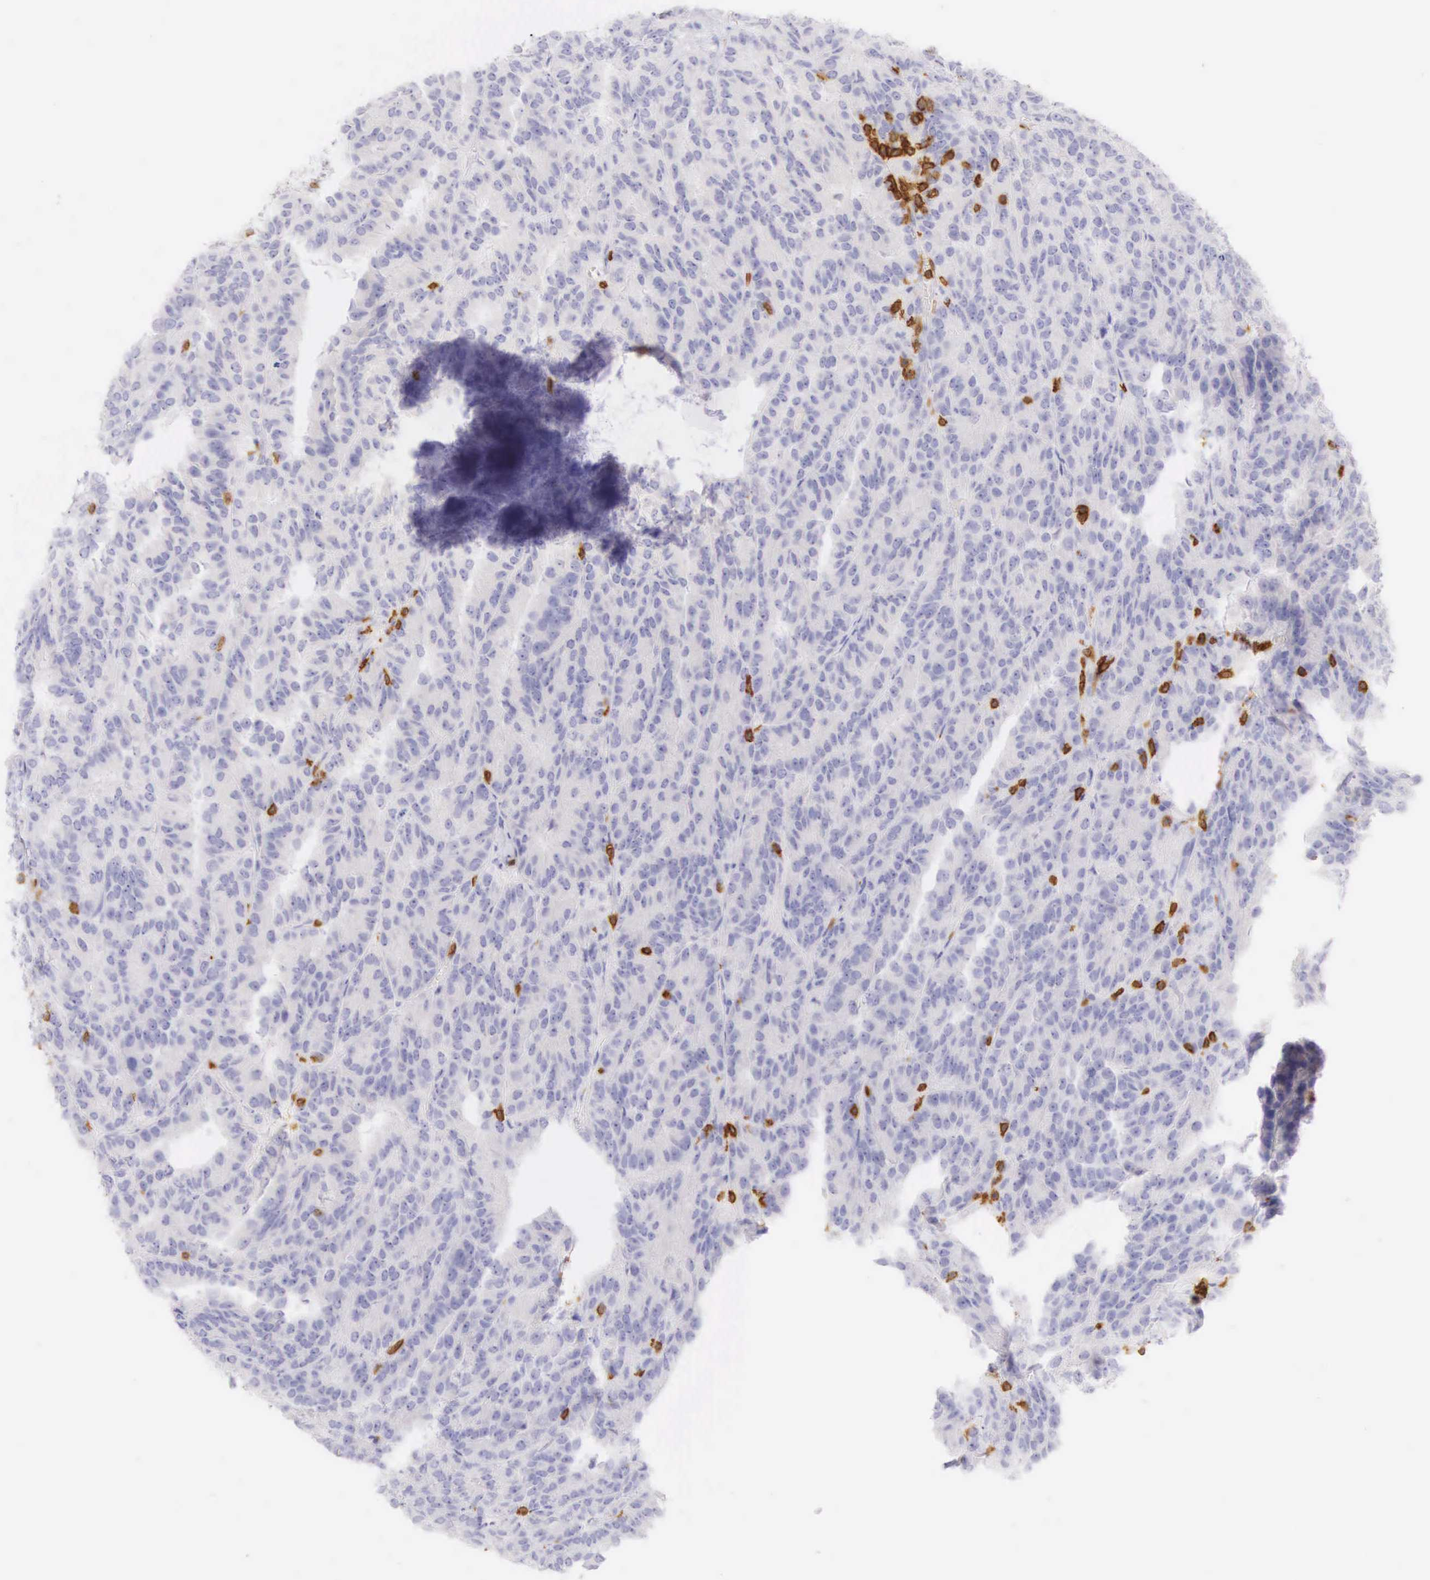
{"staining": {"intensity": "negative", "quantity": "none", "location": "none"}, "tissue": "renal cancer", "cell_type": "Tumor cells", "image_type": "cancer", "snomed": [{"axis": "morphology", "description": "Adenocarcinoma, NOS"}, {"axis": "topography", "description": "Kidney"}], "caption": "Immunohistochemistry of human adenocarcinoma (renal) reveals no positivity in tumor cells. Nuclei are stained in blue.", "gene": "CD3E", "patient": {"sex": "male", "age": 46}}